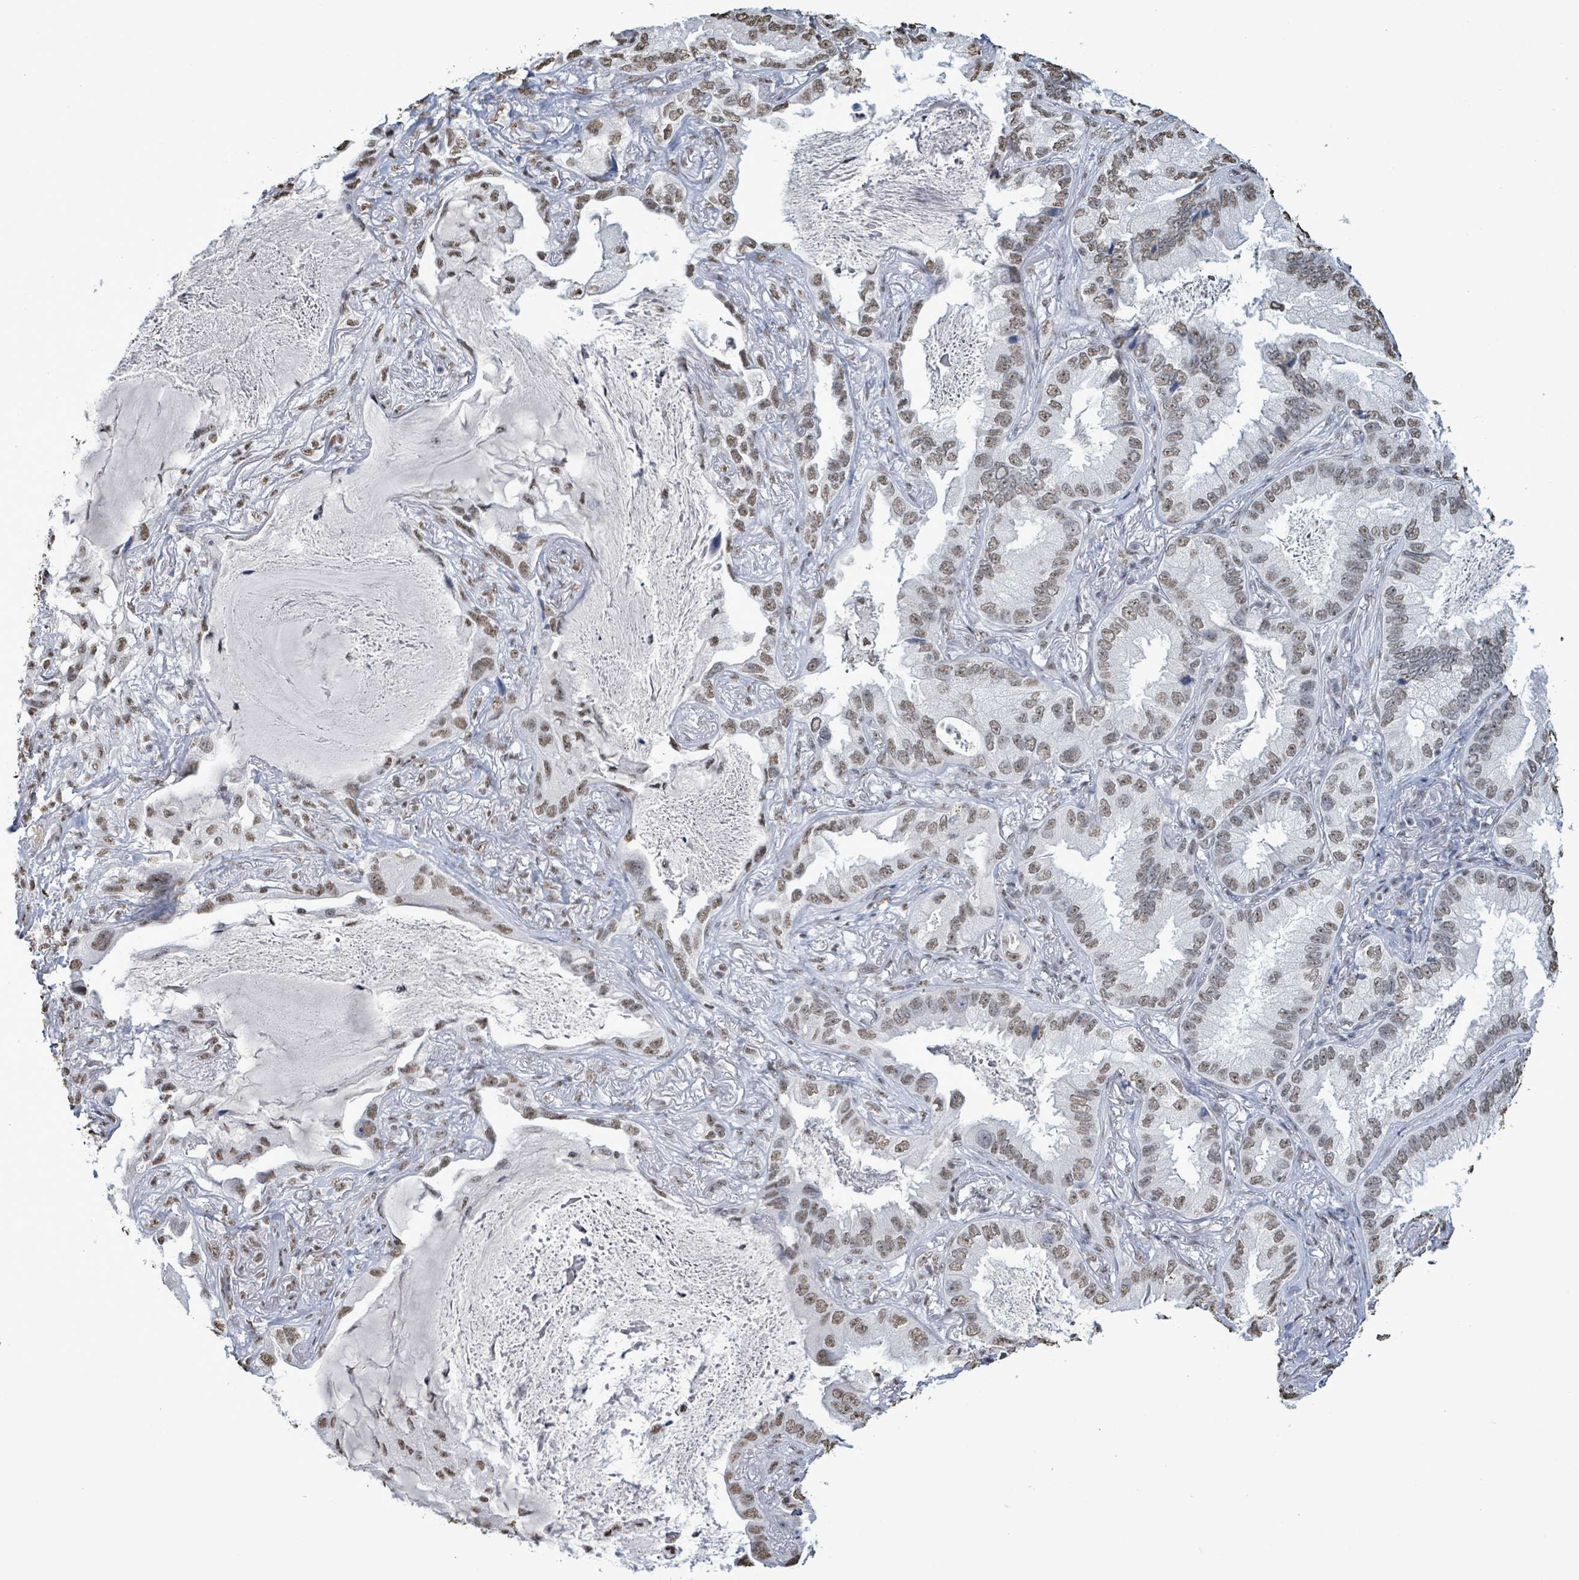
{"staining": {"intensity": "weak", "quantity": ">75%", "location": "nuclear"}, "tissue": "lung cancer", "cell_type": "Tumor cells", "image_type": "cancer", "snomed": [{"axis": "morphology", "description": "Adenocarcinoma, NOS"}, {"axis": "topography", "description": "Lung"}], "caption": "Immunohistochemical staining of human lung cancer (adenocarcinoma) reveals weak nuclear protein positivity in approximately >75% of tumor cells.", "gene": "SAMD14", "patient": {"sex": "female", "age": 69}}